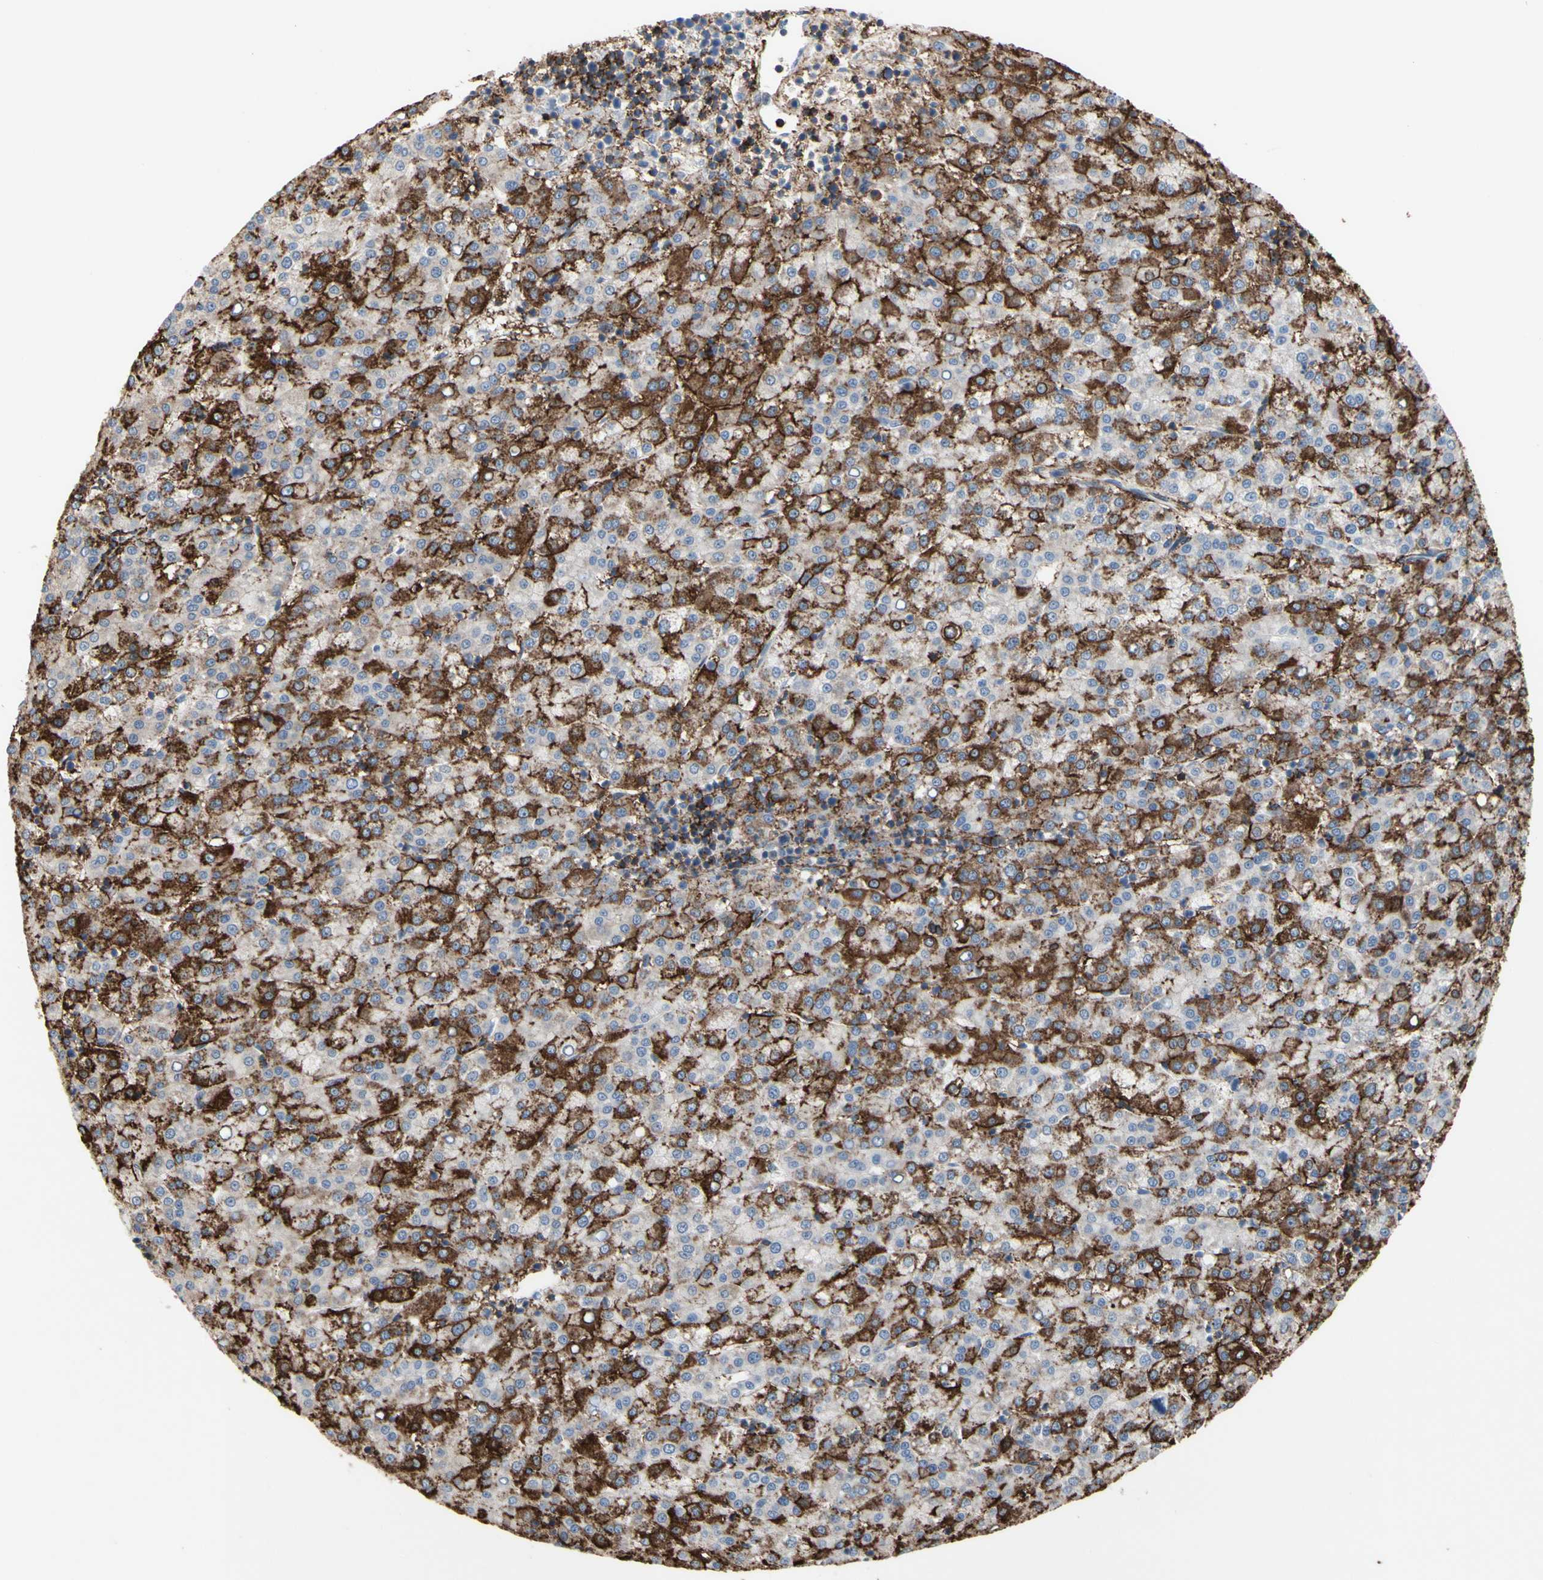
{"staining": {"intensity": "strong", "quantity": "25%-75%", "location": "cytoplasmic/membranous"}, "tissue": "liver cancer", "cell_type": "Tumor cells", "image_type": "cancer", "snomed": [{"axis": "morphology", "description": "Carcinoma, Hepatocellular, NOS"}, {"axis": "topography", "description": "Liver"}], "caption": "This histopathology image exhibits immunohistochemistry (IHC) staining of liver hepatocellular carcinoma, with high strong cytoplasmic/membranous expression in approximately 25%-75% of tumor cells.", "gene": "ANXA6", "patient": {"sex": "female", "age": 58}}